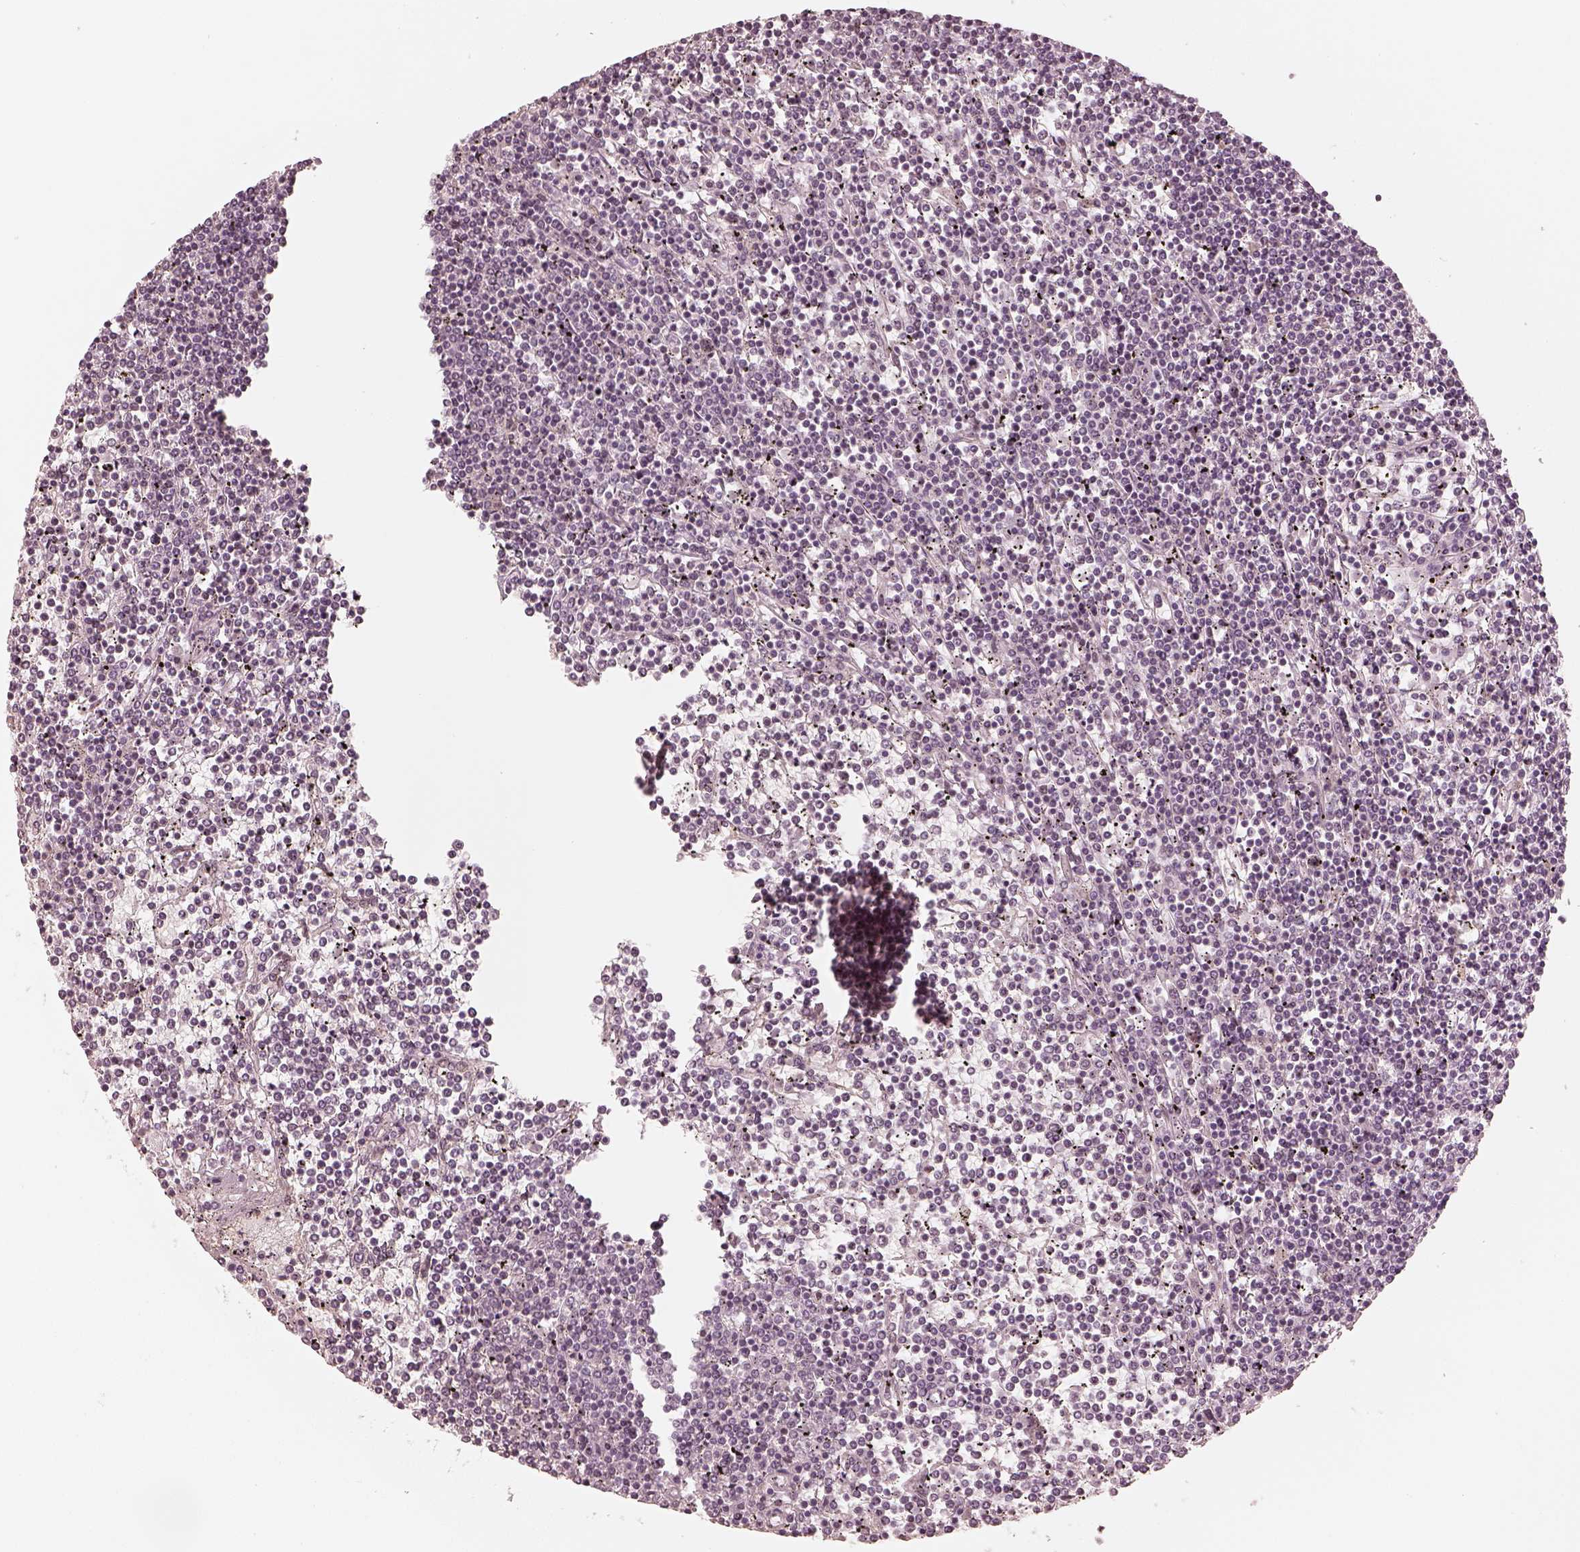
{"staining": {"intensity": "negative", "quantity": "none", "location": "none"}, "tissue": "lymphoma", "cell_type": "Tumor cells", "image_type": "cancer", "snomed": [{"axis": "morphology", "description": "Malignant lymphoma, non-Hodgkin's type, Low grade"}, {"axis": "topography", "description": "Spleen"}], "caption": "This is a image of IHC staining of lymphoma, which shows no staining in tumor cells. Brightfield microscopy of immunohistochemistry stained with DAB (3,3'-diaminobenzidine) (brown) and hematoxylin (blue), captured at high magnification.", "gene": "GORASP2", "patient": {"sex": "female", "age": 19}}